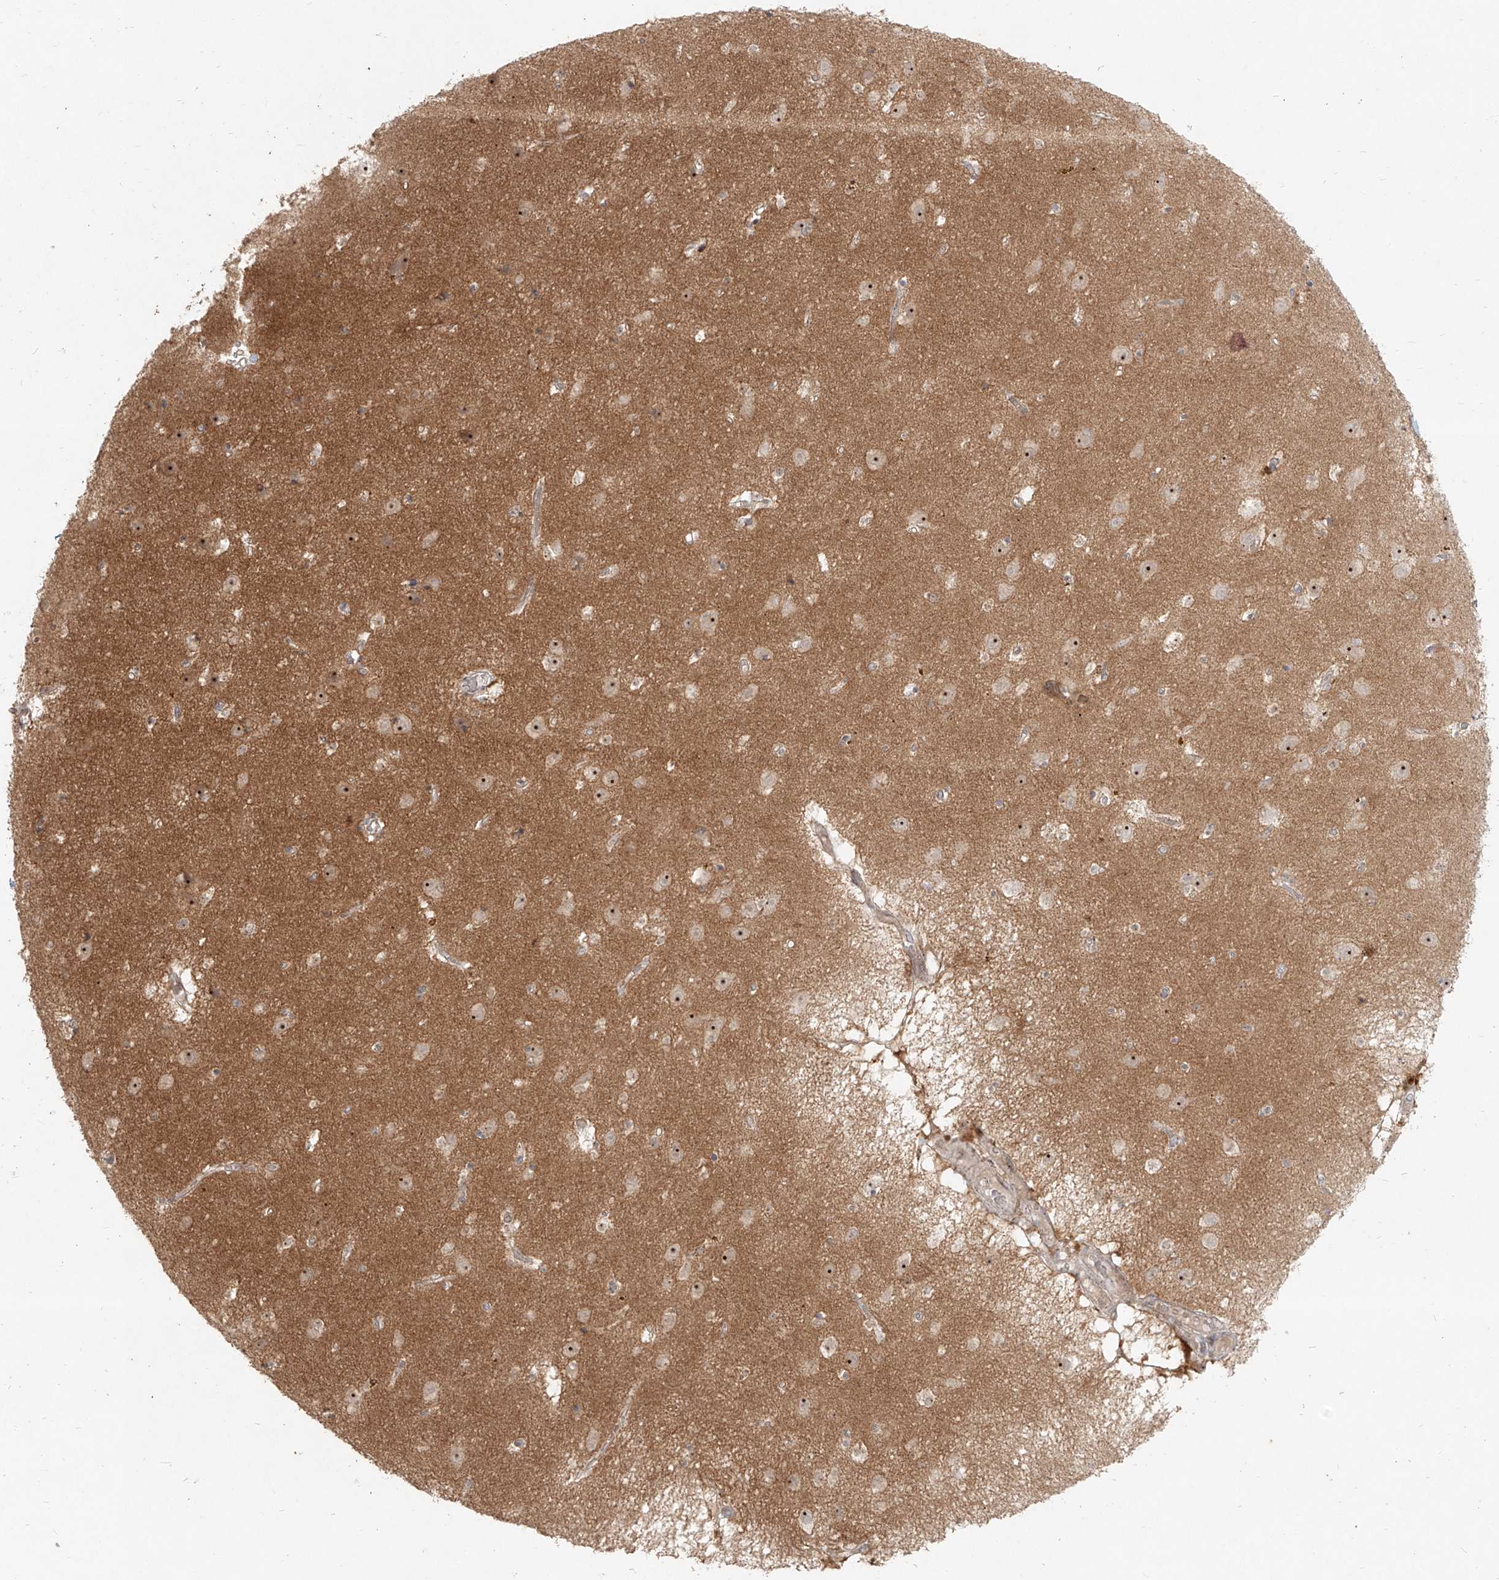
{"staining": {"intensity": "moderate", "quantity": "<25%", "location": "nuclear"}, "tissue": "caudate", "cell_type": "Glial cells", "image_type": "normal", "snomed": [{"axis": "morphology", "description": "Normal tissue, NOS"}, {"axis": "topography", "description": "Lateral ventricle wall"}], "caption": "A high-resolution histopathology image shows immunohistochemistry staining of benign caudate, which demonstrates moderate nuclear positivity in approximately <25% of glial cells.", "gene": "BYSL", "patient": {"sex": "male", "age": 70}}